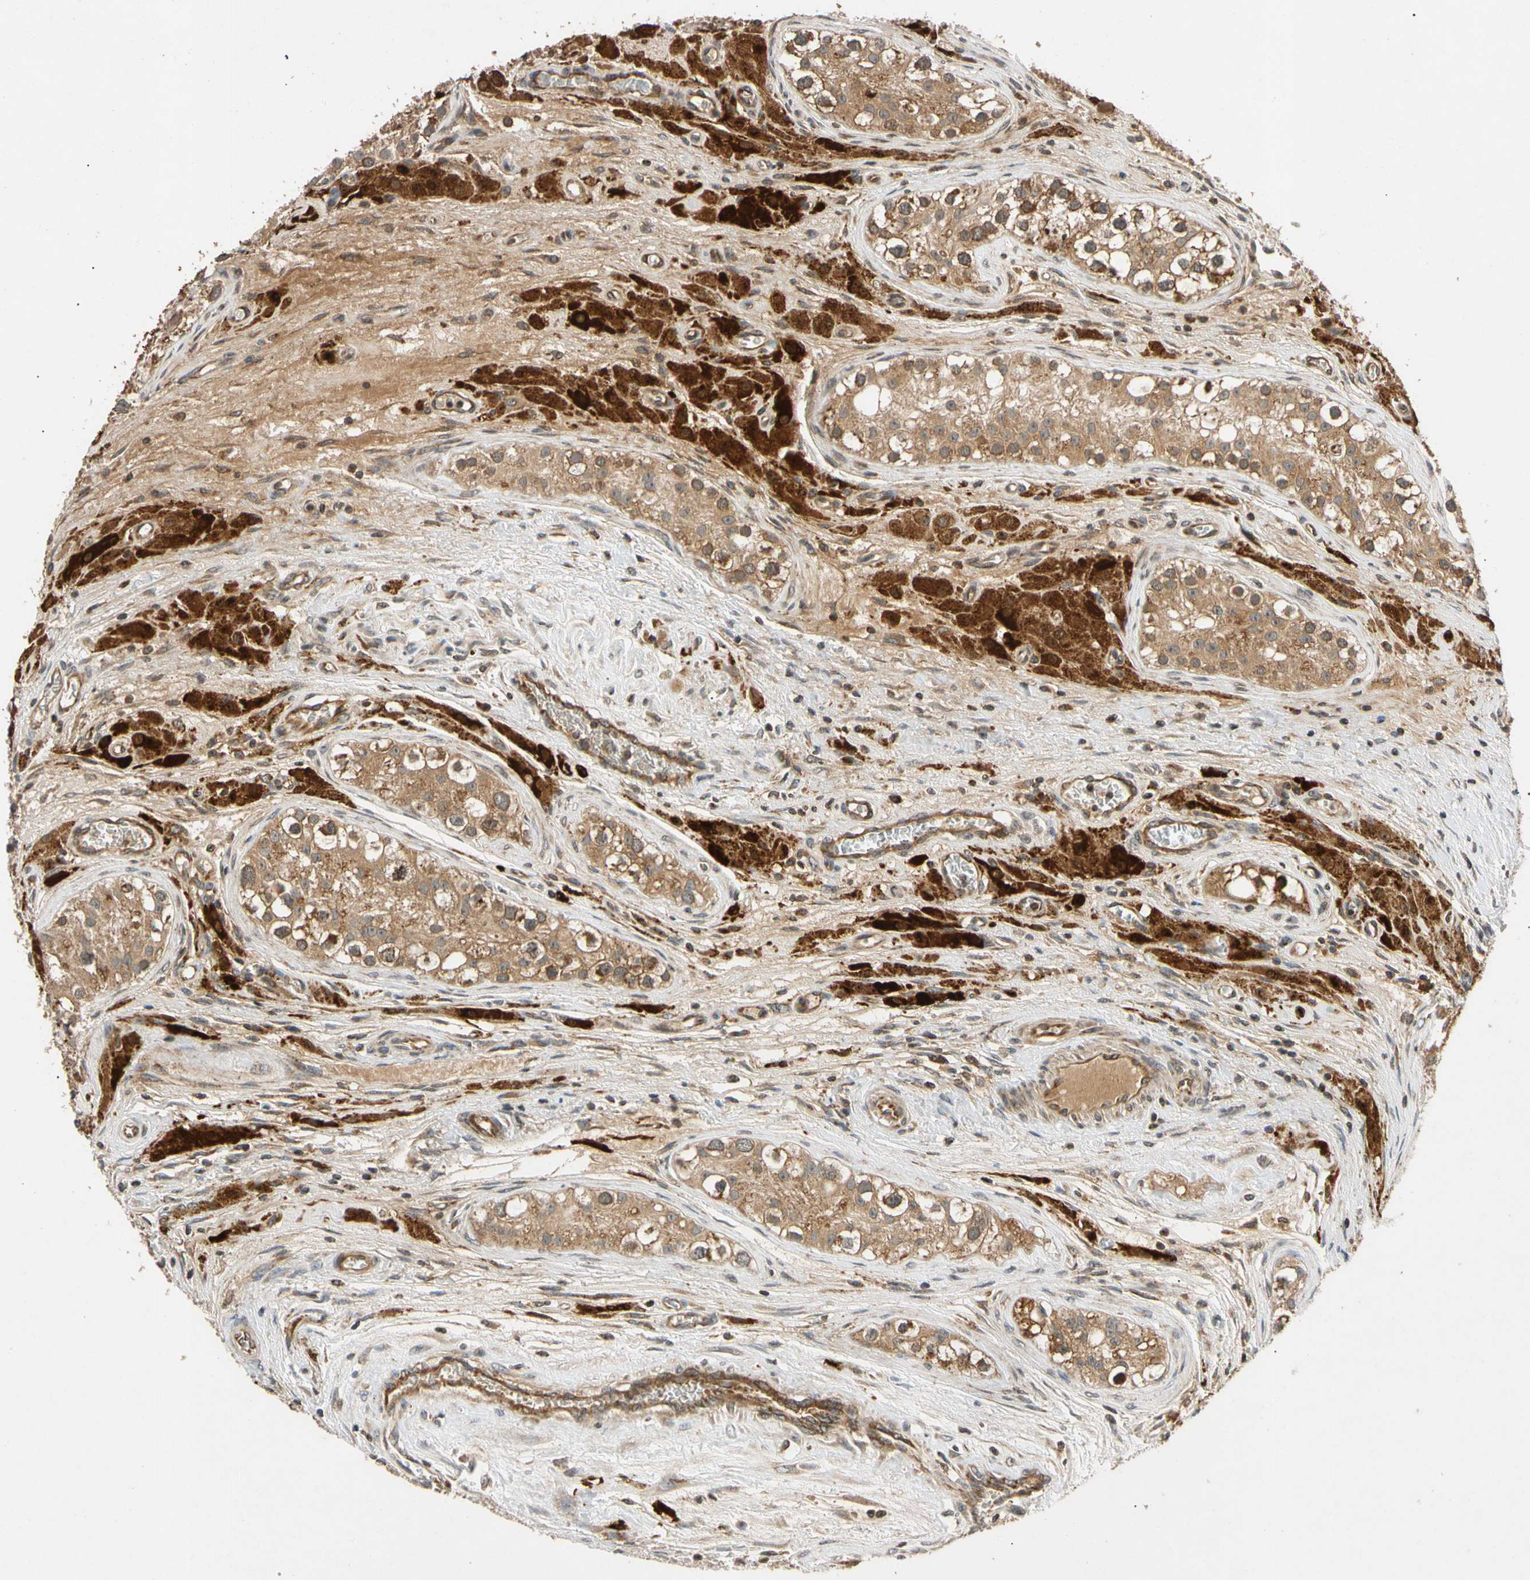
{"staining": {"intensity": "moderate", "quantity": ">75%", "location": "cytoplasmic/membranous"}, "tissue": "testis cancer", "cell_type": "Tumor cells", "image_type": "cancer", "snomed": [{"axis": "morphology", "description": "Carcinoma, Embryonal, NOS"}, {"axis": "topography", "description": "Testis"}], "caption": "Human embryonal carcinoma (testis) stained with a brown dye exhibits moderate cytoplasmic/membranous positive positivity in approximately >75% of tumor cells.", "gene": "MRPS22", "patient": {"sex": "male", "age": 28}}